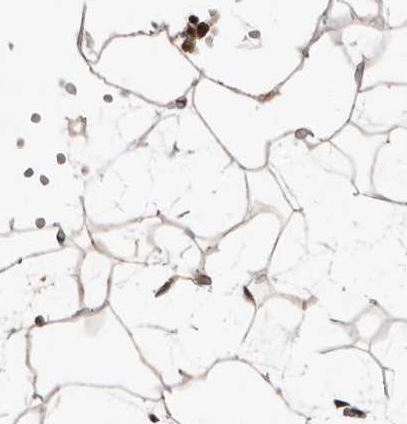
{"staining": {"intensity": "negative", "quantity": "none", "location": "none"}, "tissue": "adipose tissue", "cell_type": "Adipocytes", "image_type": "normal", "snomed": [{"axis": "morphology", "description": "Normal tissue, NOS"}, {"axis": "topography", "description": "Breast"}], "caption": "Adipocytes show no significant protein positivity in unremarkable adipose tissue.", "gene": "TC2N", "patient": {"sex": "female", "age": 23}}